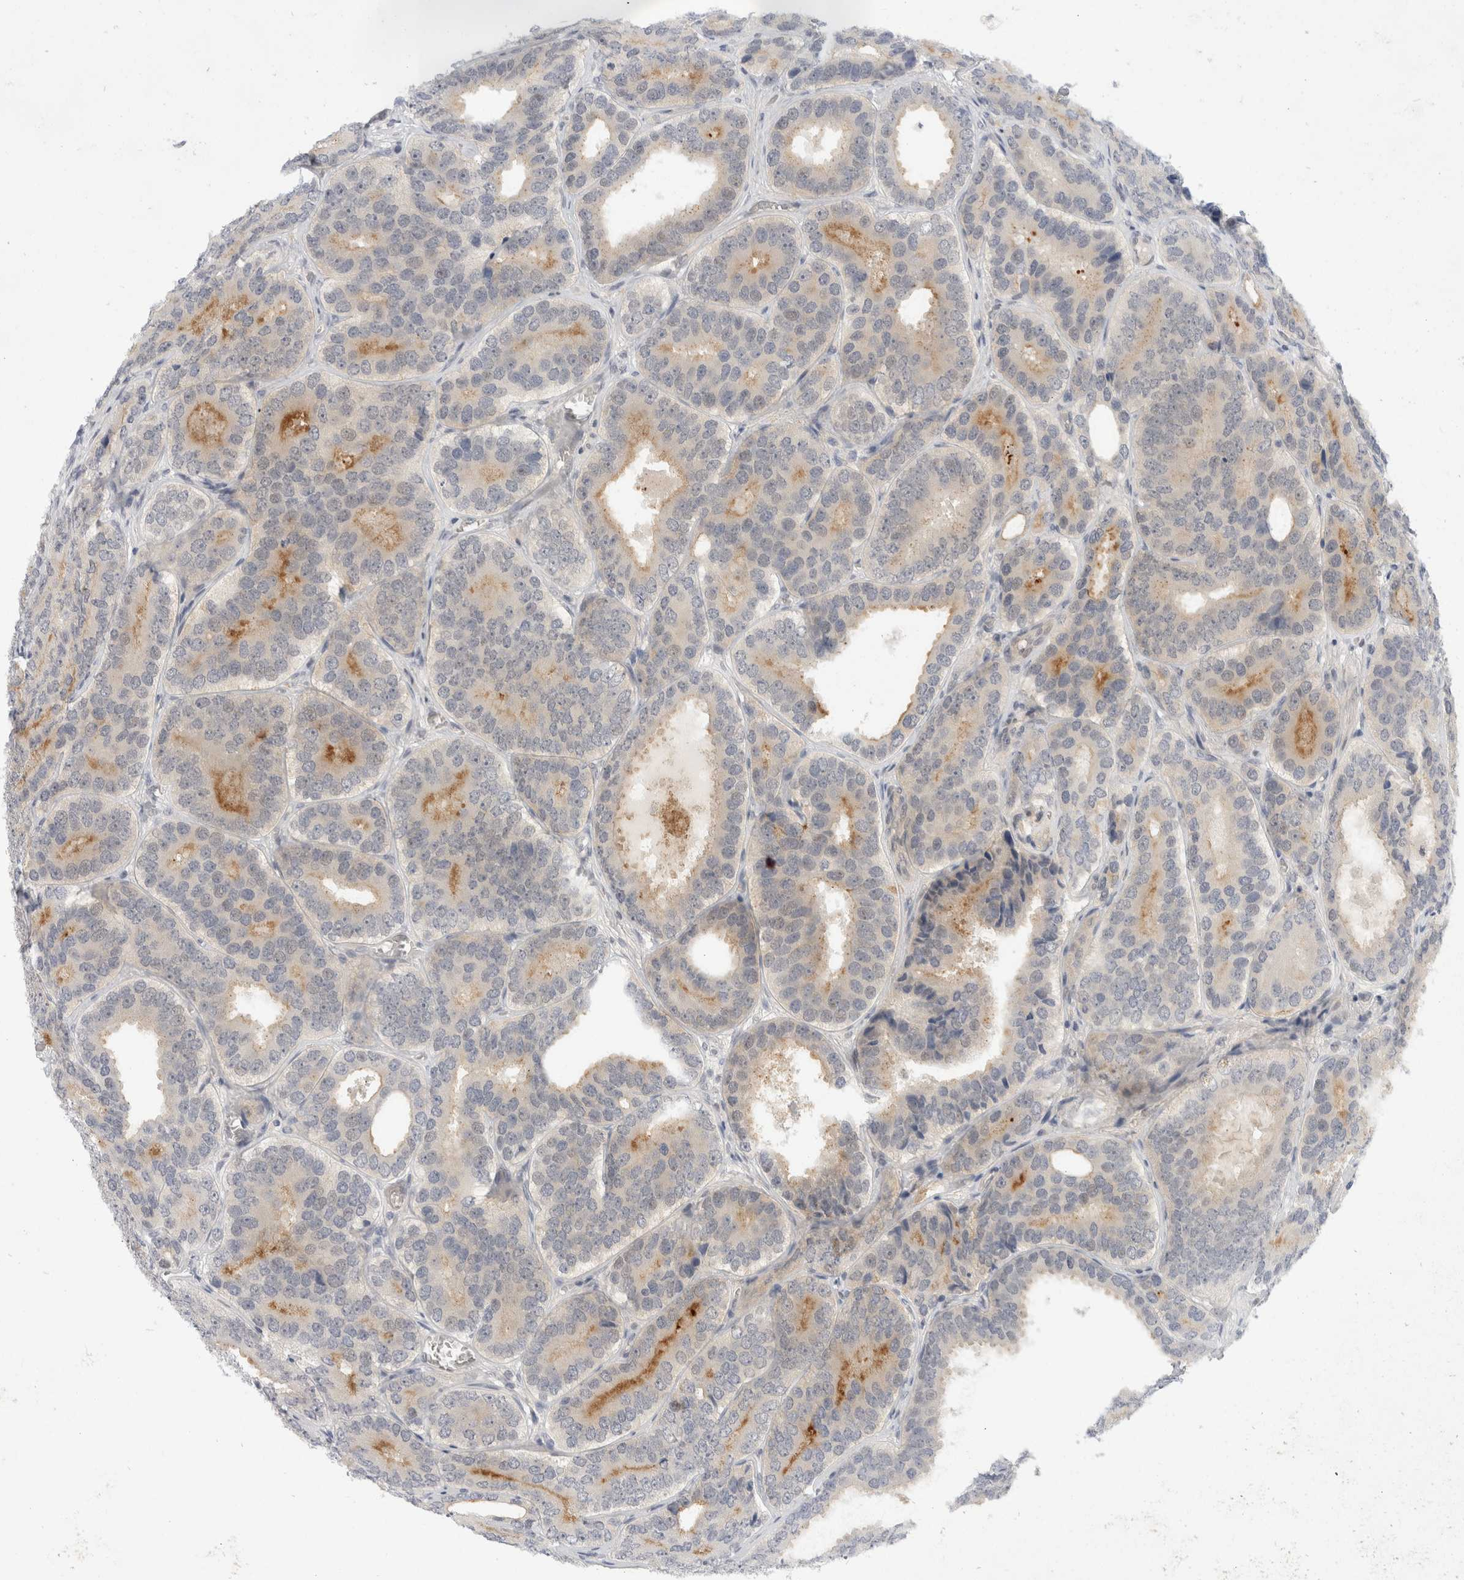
{"staining": {"intensity": "negative", "quantity": "none", "location": "none"}, "tissue": "prostate cancer", "cell_type": "Tumor cells", "image_type": "cancer", "snomed": [{"axis": "morphology", "description": "Adenocarcinoma, High grade"}, {"axis": "topography", "description": "Prostate"}], "caption": "Human prostate cancer stained for a protein using immunohistochemistry displays no staining in tumor cells.", "gene": "TOM1L2", "patient": {"sex": "male", "age": 56}}